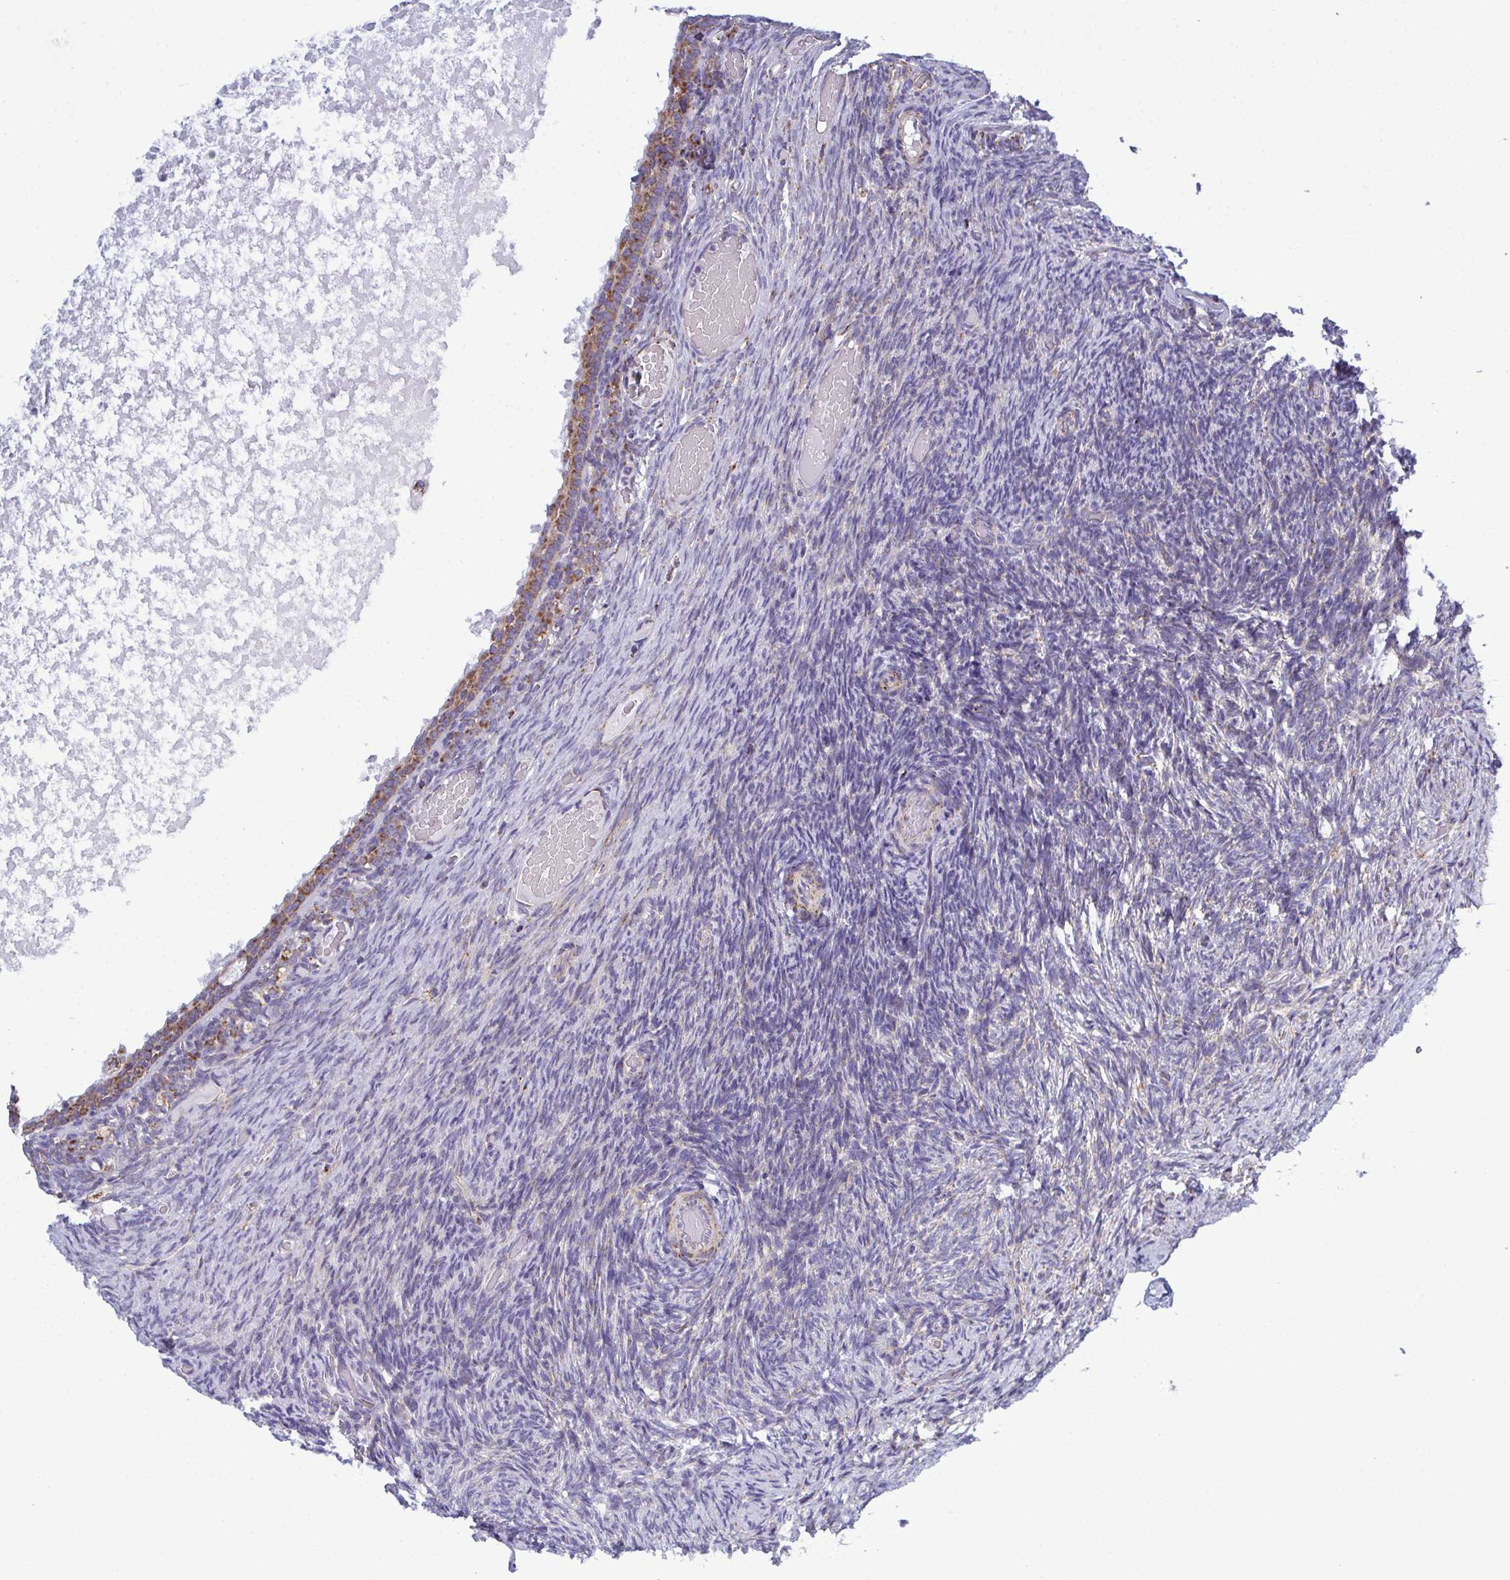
{"staining": {"intensity": "negative", "quantity": "none", "location": "none"}, "tissue": "ovary", "cell_type": "Ovarian stroma cells", "image_type": "normal", "snomed": [{"axis": "morphology", "description": "Normal tissue, NOS"}, {"axis": "topography", "description": "Ovary"}], "caption": "Histopathology image shows no significant protein positivity in ovarian stroma cells of benign ovary.", "gene": "CSDE1", "patient": {"sex": "female", "age": 34}}